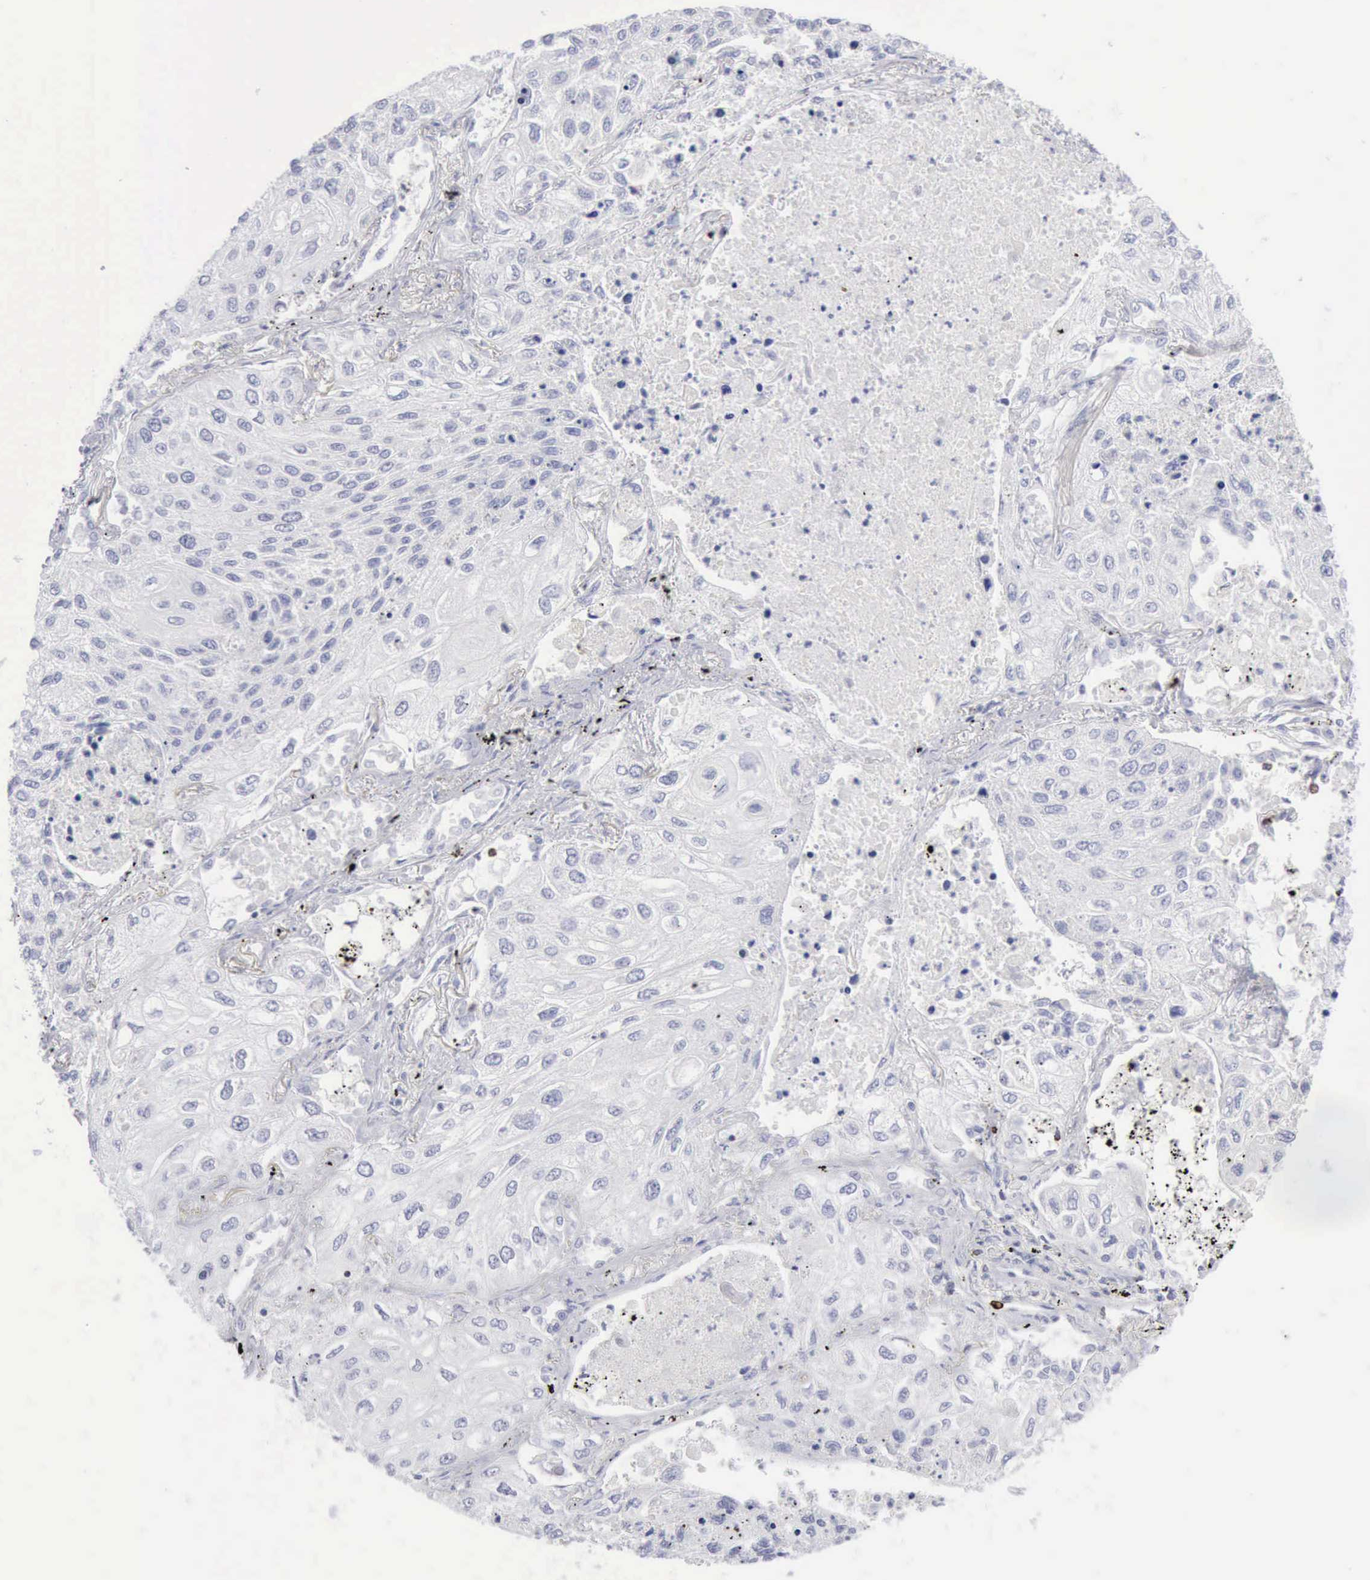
{"staining": {"intensity": "negative", "quantity": "none", "location": "none"}, "tissue": "lung cancer", "cell_type": "Tumor cells", "image_type": "cancer", "snomed": [{"axis": "morphology", "description": "Squamous cell carcinoma, NOS"}, {"axis": "topography", "description": "Lung"}], "caption": "DAB immunohistochemical staining of lung cancer (squamous cell carcinoma) exhibits no significant staining in tumor cells.", "gene": "GZMB", "patient": {"sex": "male", "age": 75}}